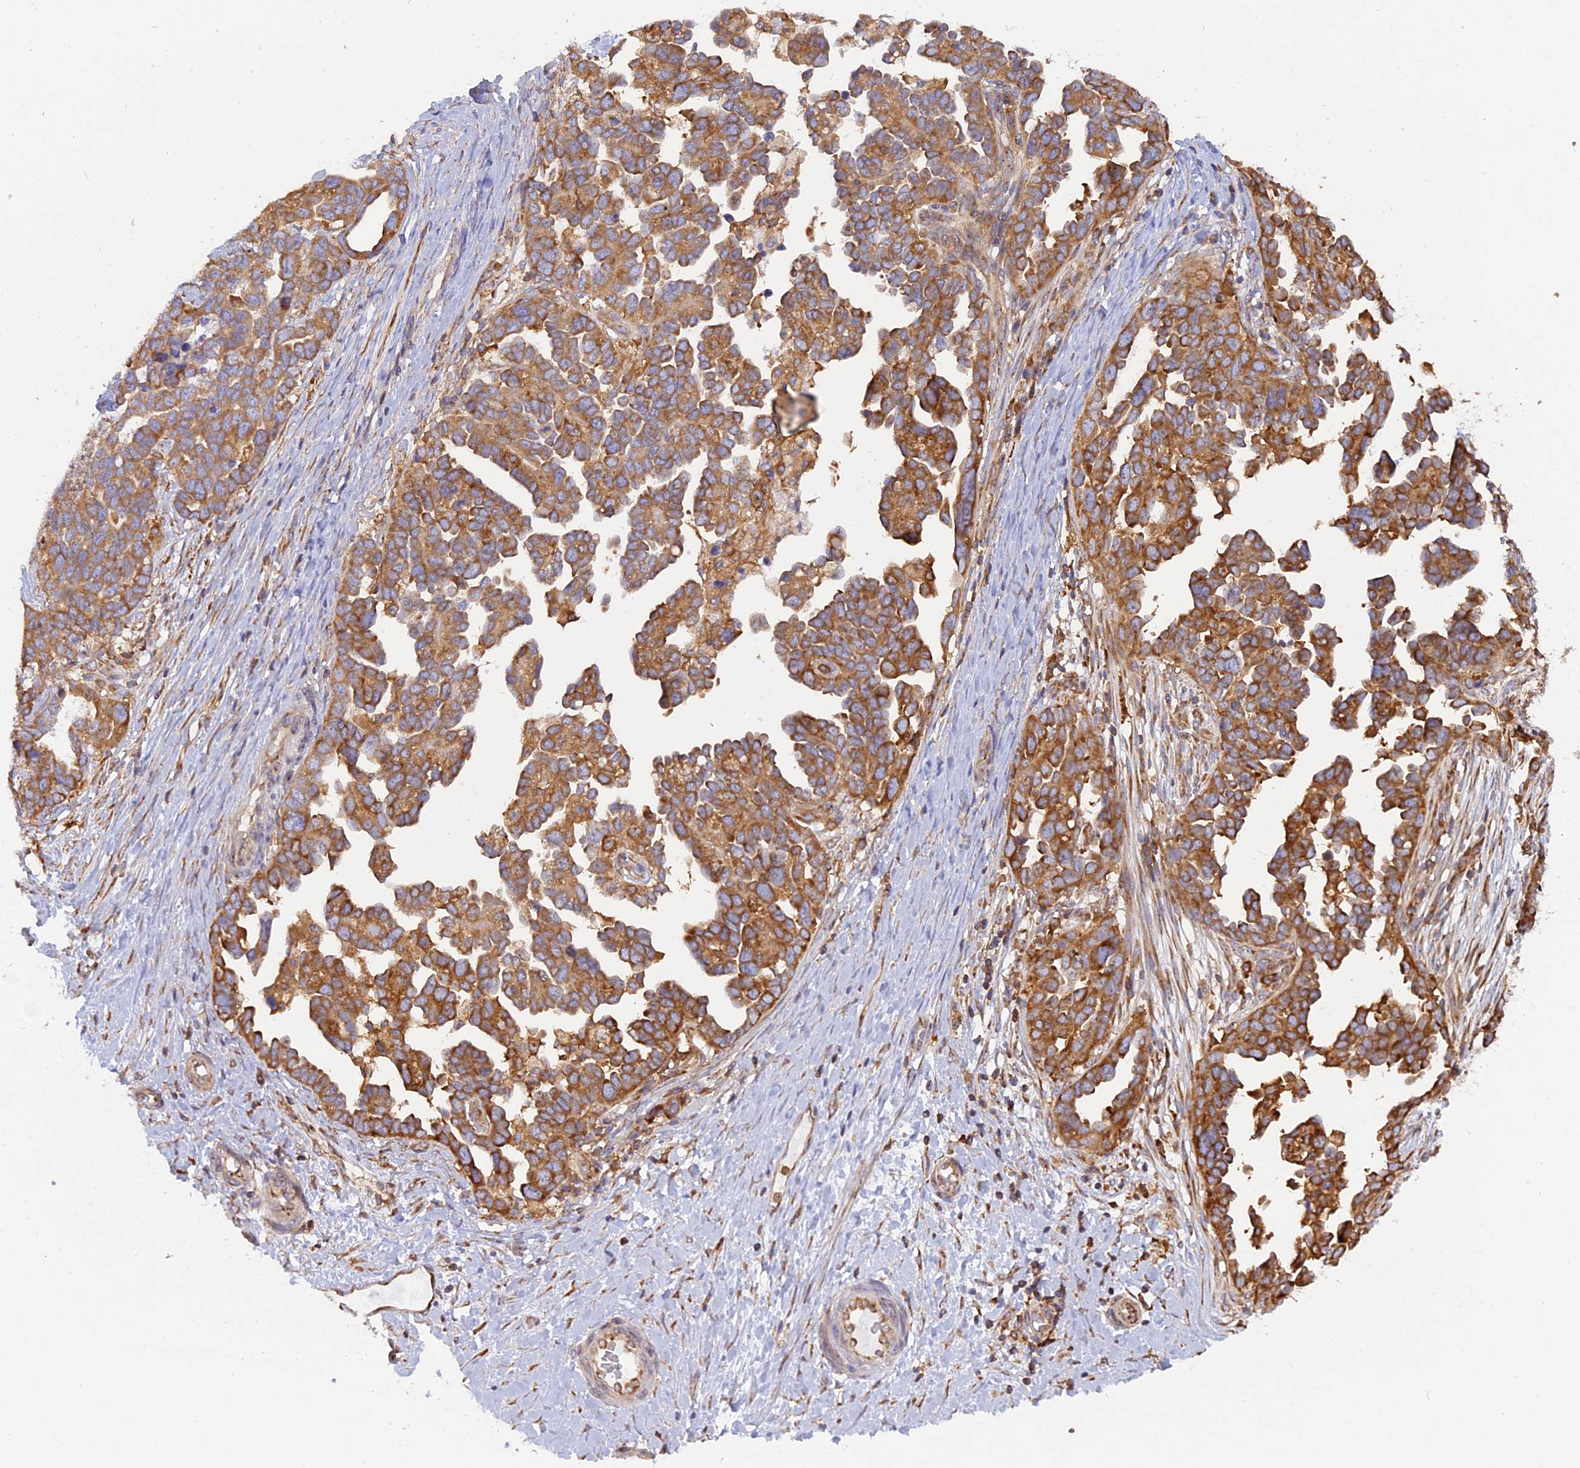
{"staining": {"intensity": "moderate", "quantity": ">75%", "location": "cytoplasmic/membranous"}, "tissue": "ovarian cancer", "cell_type": "Tumor cells", "image_type": "cancer", "snomed": [{"axis": "morphology", "description": "Cystadenocarcinoma, serous, NOS"}, {"axis": "topography", "description": "Ovary"}], "caption": "There is medium levels of moderate cytoplasmic/membranous positivity in tumor cells of serous cystadenocarcinoma (ovarian), as demonstrated by immunohistochemical staining (brown color).", "gene": "GMIP", "patient": {"sex": "female", "age": 54}}